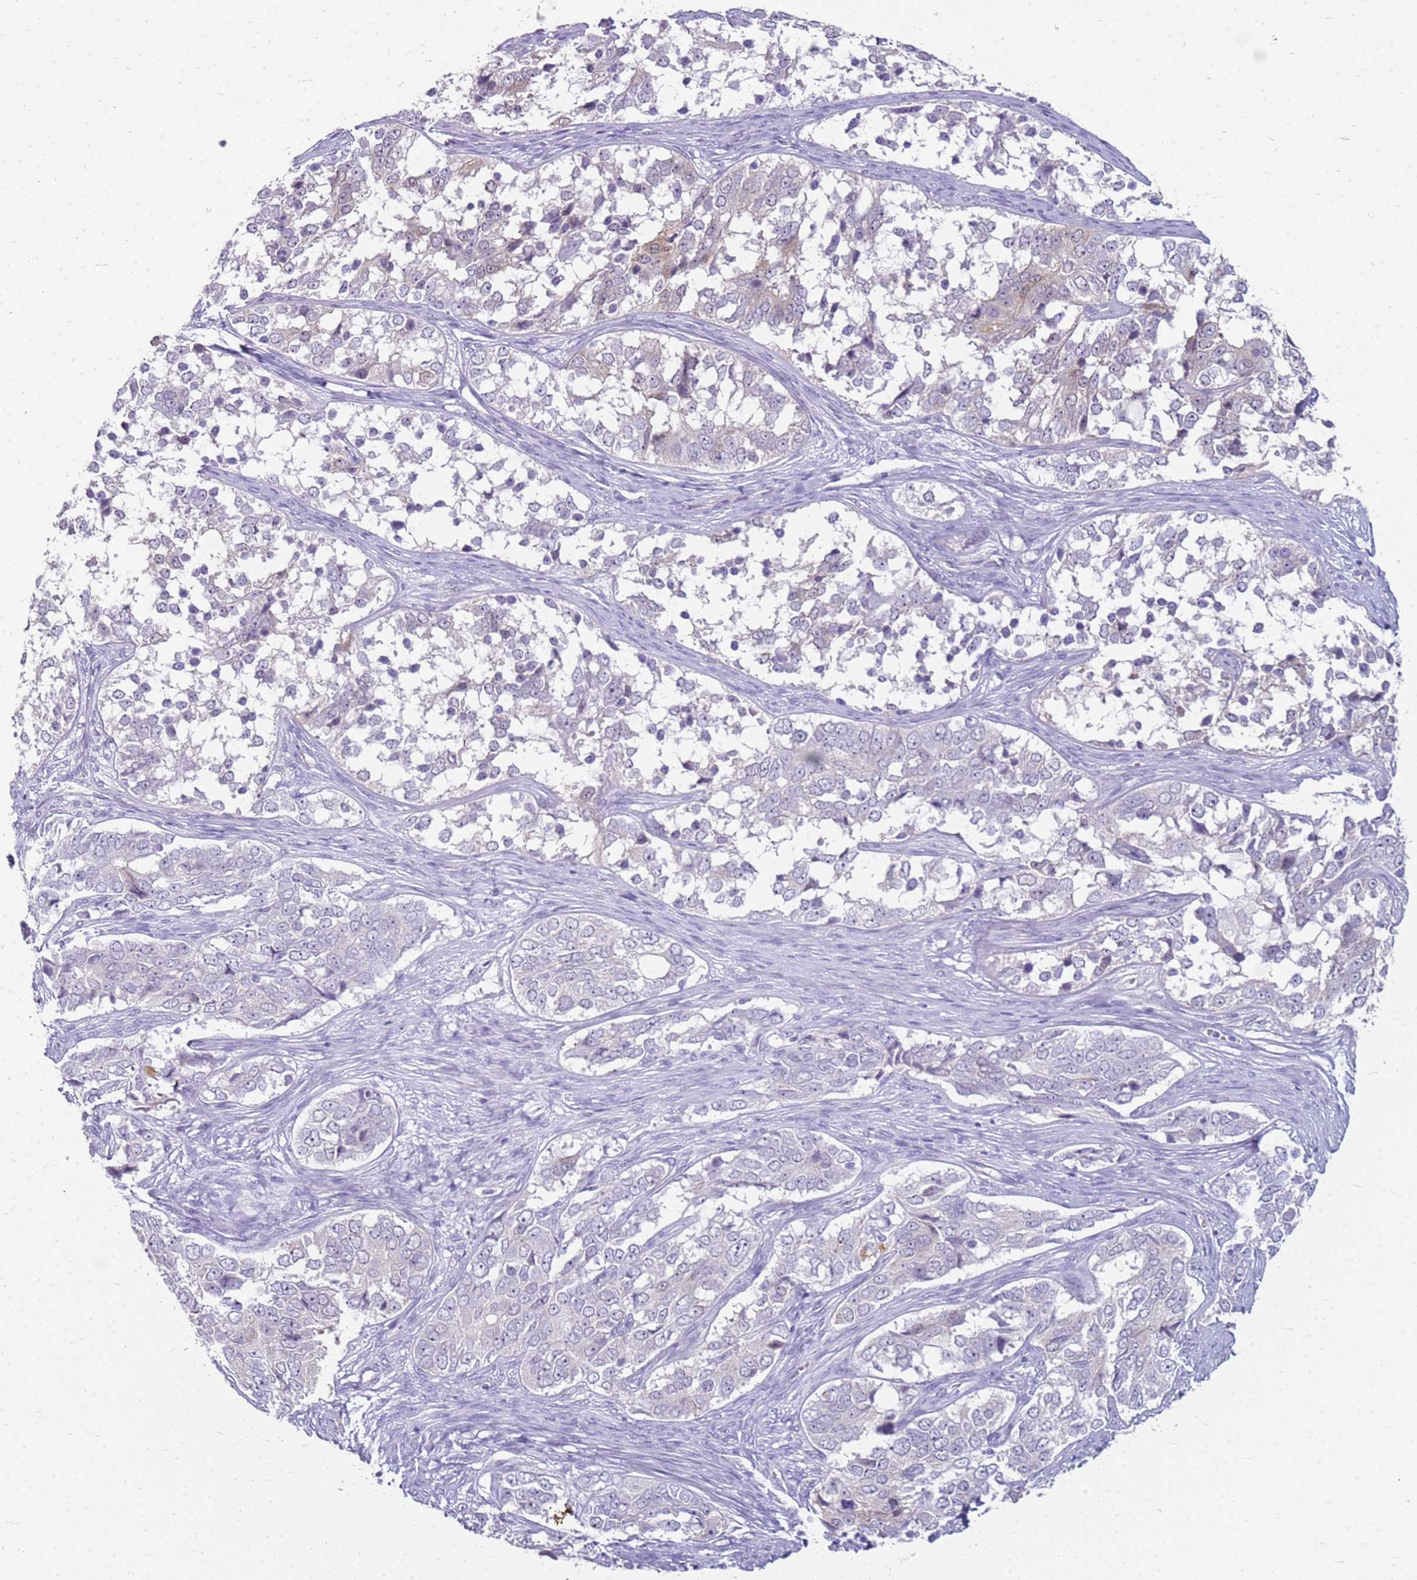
{"staining": {"intensity": "moderate", "quantity": "<25%", "location": "cytoplasmic/membranous"}, "tissue": "ovarian cancer", "cell_type": "Tumor cells", "image_type": "cancer", "snomed": [{"axis": "morphology", "description": "Carcinoma, endometroid"}, {"axis": "topography", "description": "Ovary"}], "caption": "Immunohistochemistry (DAB) staining of human ovarian cancer (endometroid carcinoma) demonstrates moderate cytoplasmic/membranous protein expression in about <25% of tumor cells.", "gene": "HSPB1", "patient": {"sex": "female", "age": 51}}